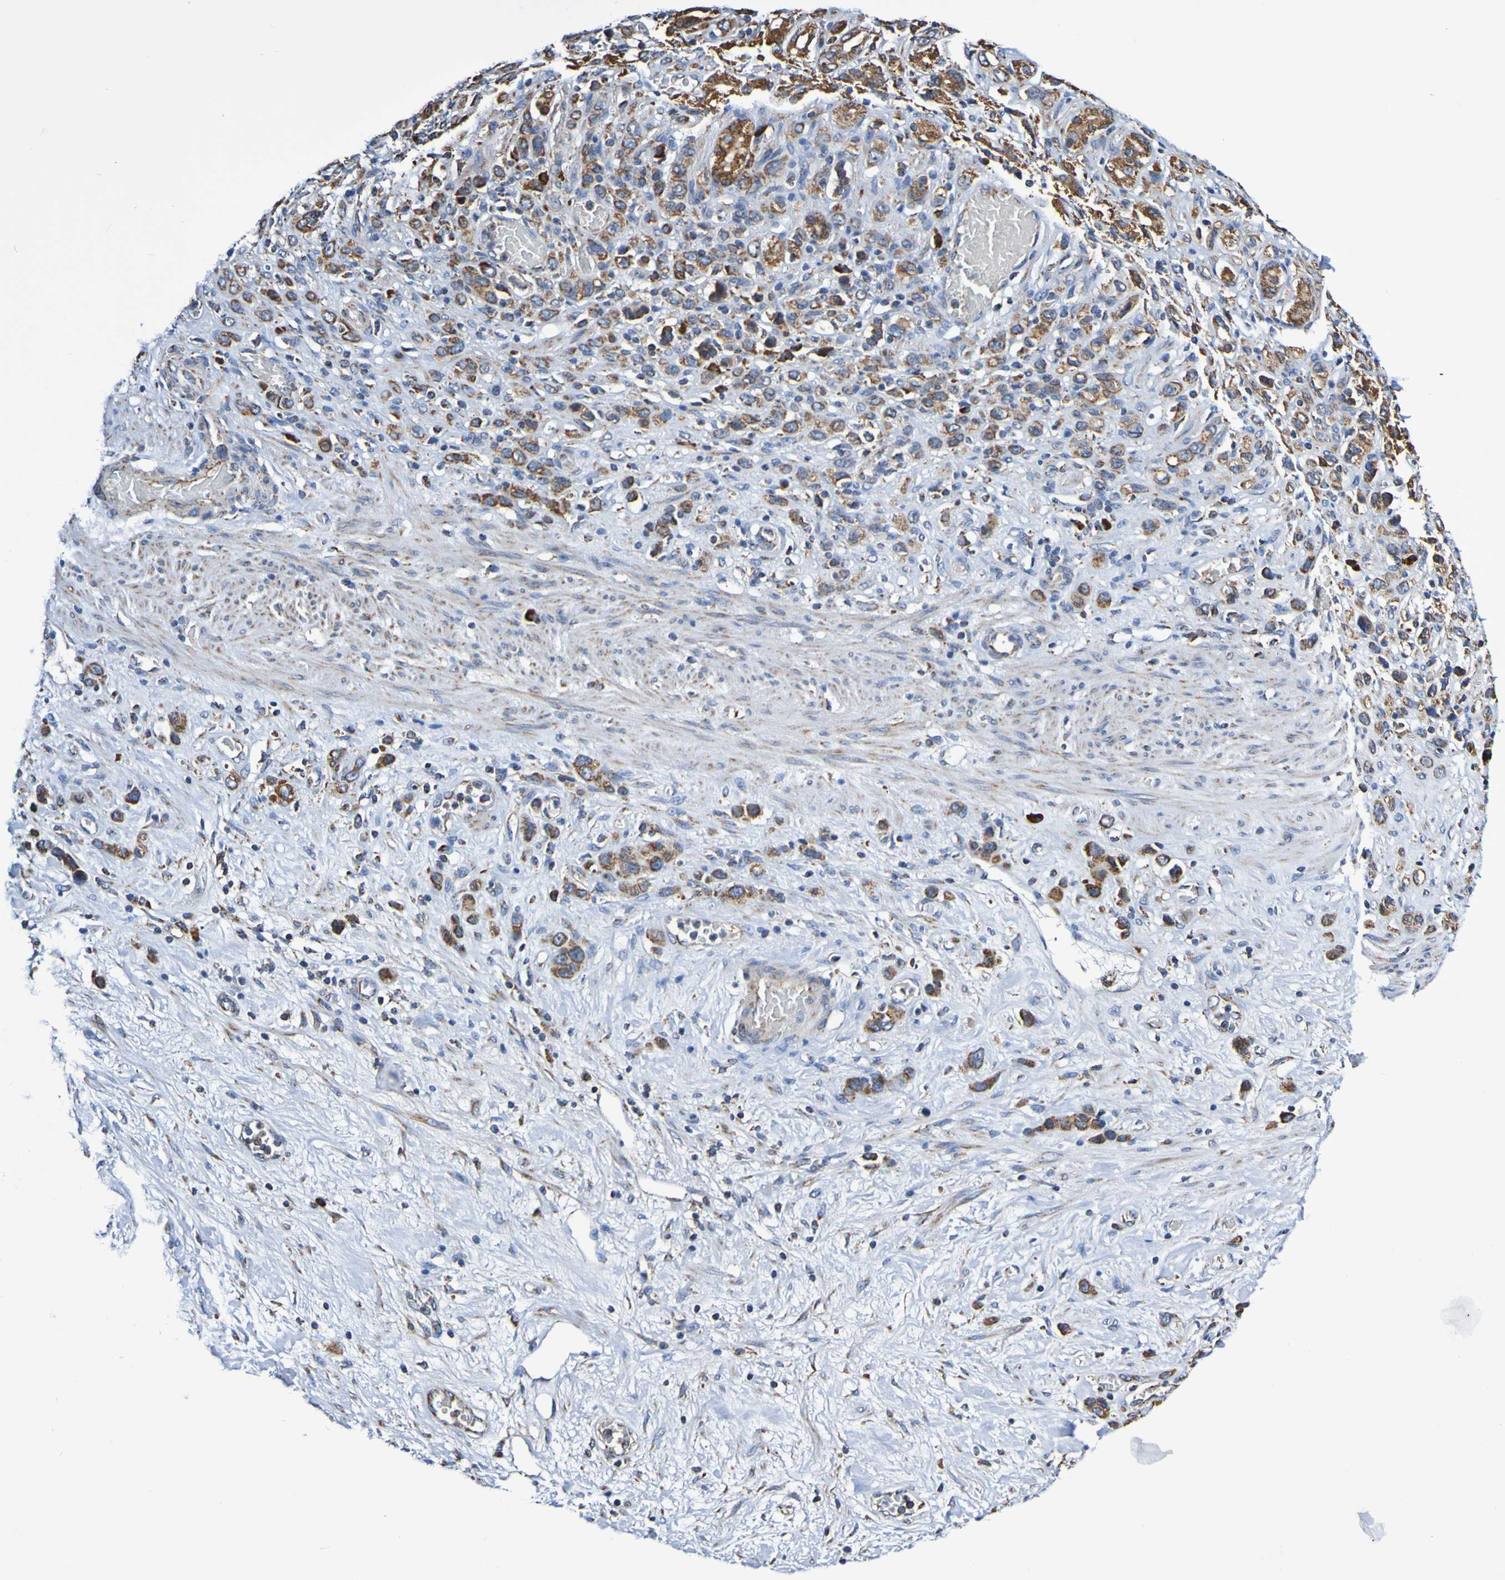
{"staining": {"intensity": "strong", "quantity": ">75%", "location": "cytoplasmic/membranous"}, "tissue": "stomach cancer", "cell_type": "Tumor cells", "image_type": "cancer", "snomed": [{"axis": "morphology", "description": "Adenocarcinoma, NOS"}, {"axis": "morphology", "description": "Adenocarcinoma, High grade"}, {"axis": "topography", "description": "Stomach, upper"}, {"axis": "topography", "description": "Stomach, lower"}], "caption": "High-magnification brightfield microscopy of adenocarcinoma (stomach) stained with DAB (brown) and counterstained with hematoxylin (blue). tumor cells exhibit strong cytoplasmic/membranous staining is identified in approximately>75% of cells.", "gene": "IL18R1", "patient": {"sex": "female", "age": 65}}